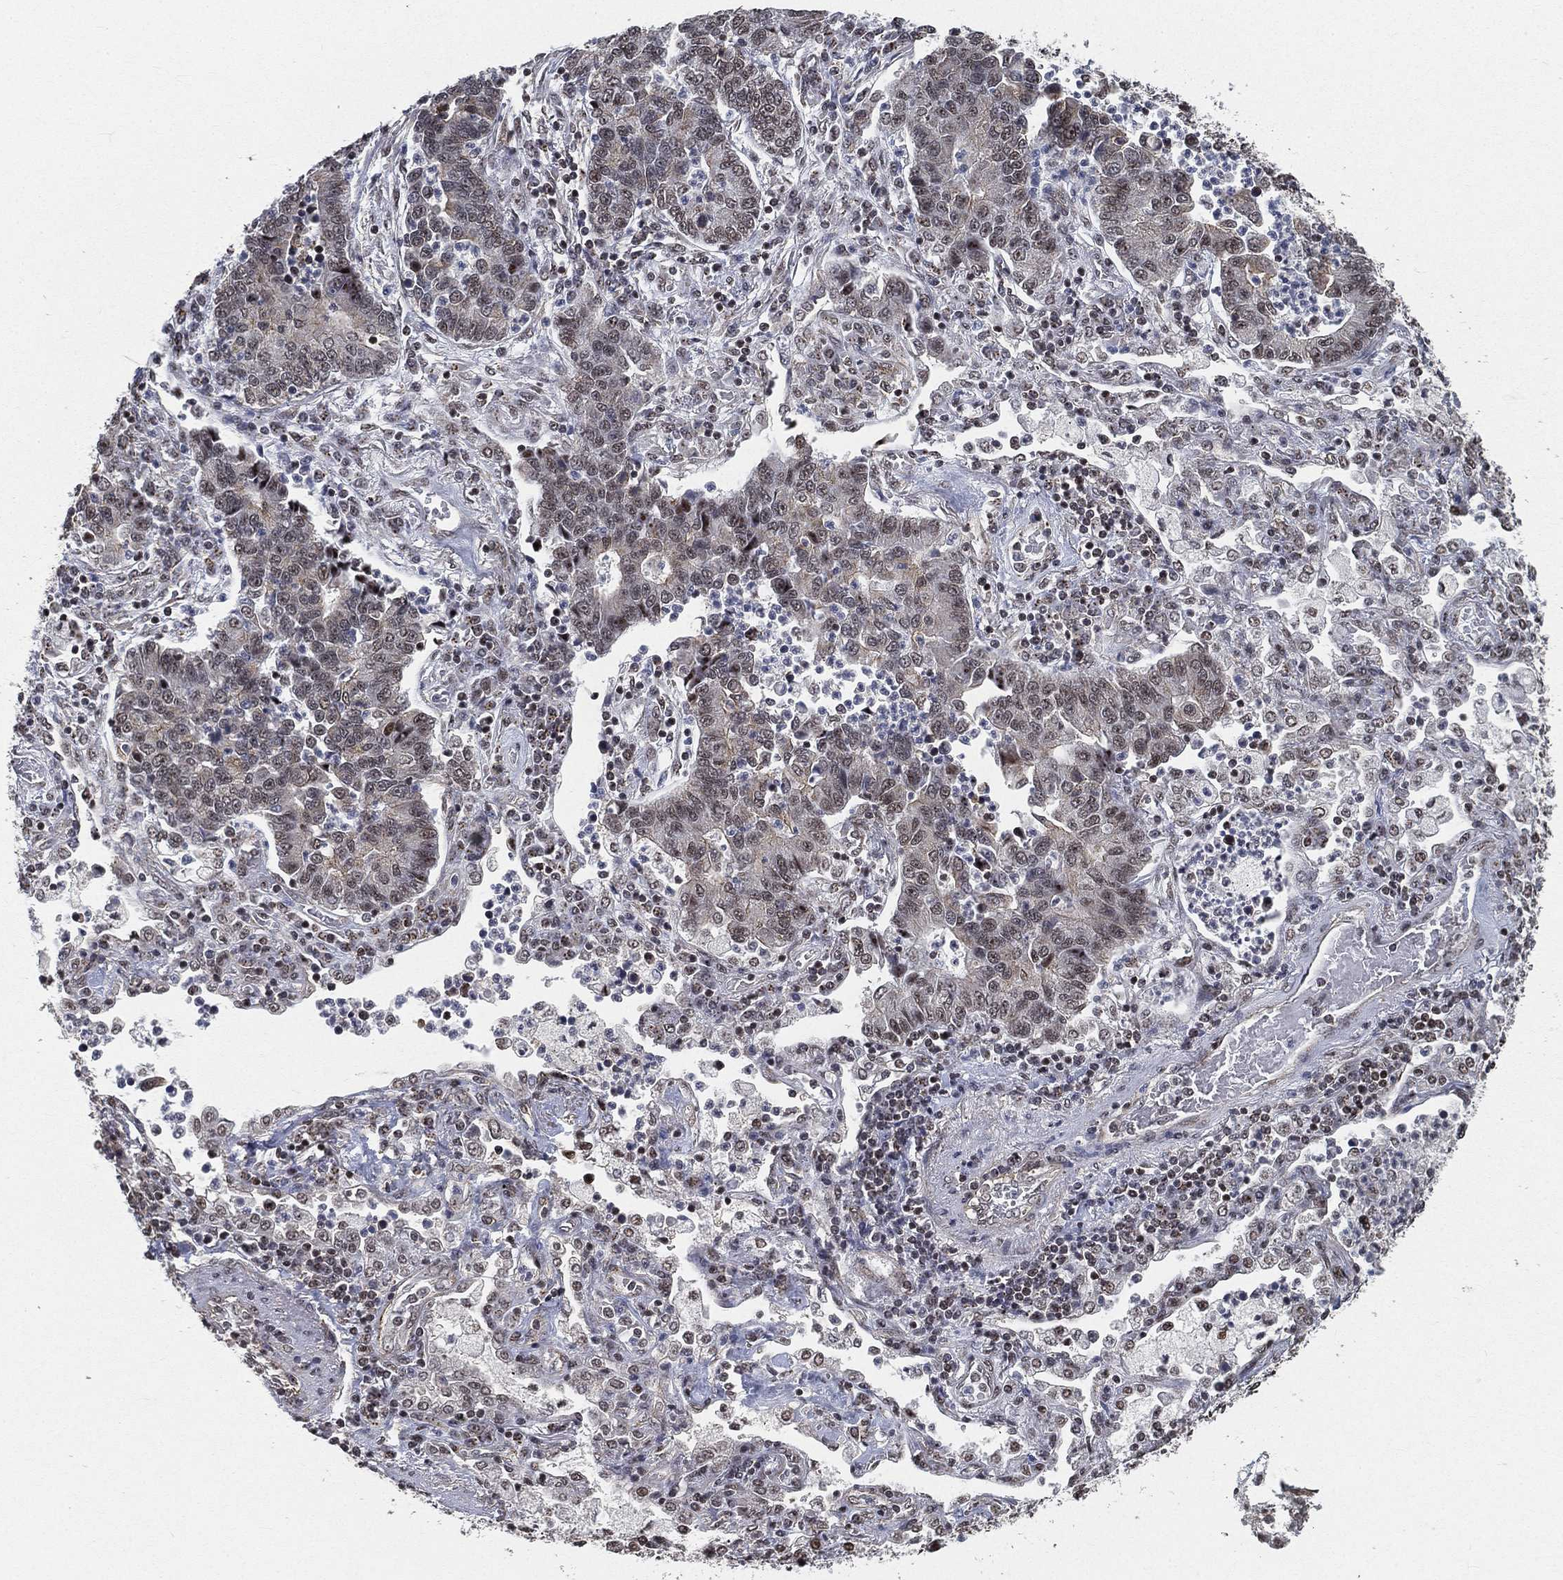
{"staining": {"intensity": "weak", "quantity": "<25%", "location": "nuclear"}, "tissue": "lung cancer", "cell_type": "Tumor cells", "image_type": "cancer", "snomed": [{"axis": "morphology", "description": "Adenocarcinoma, NOS"}, {"axis": "topography", "description": "Lung"}], "caption": "This is an immunohistochemistry (IHC) micrograph of lung cancer (adenocarcinoma). There is no expression in tumor cells.", "gene": "RSRC2", "patient": {"sex": "female", "age": 57}}